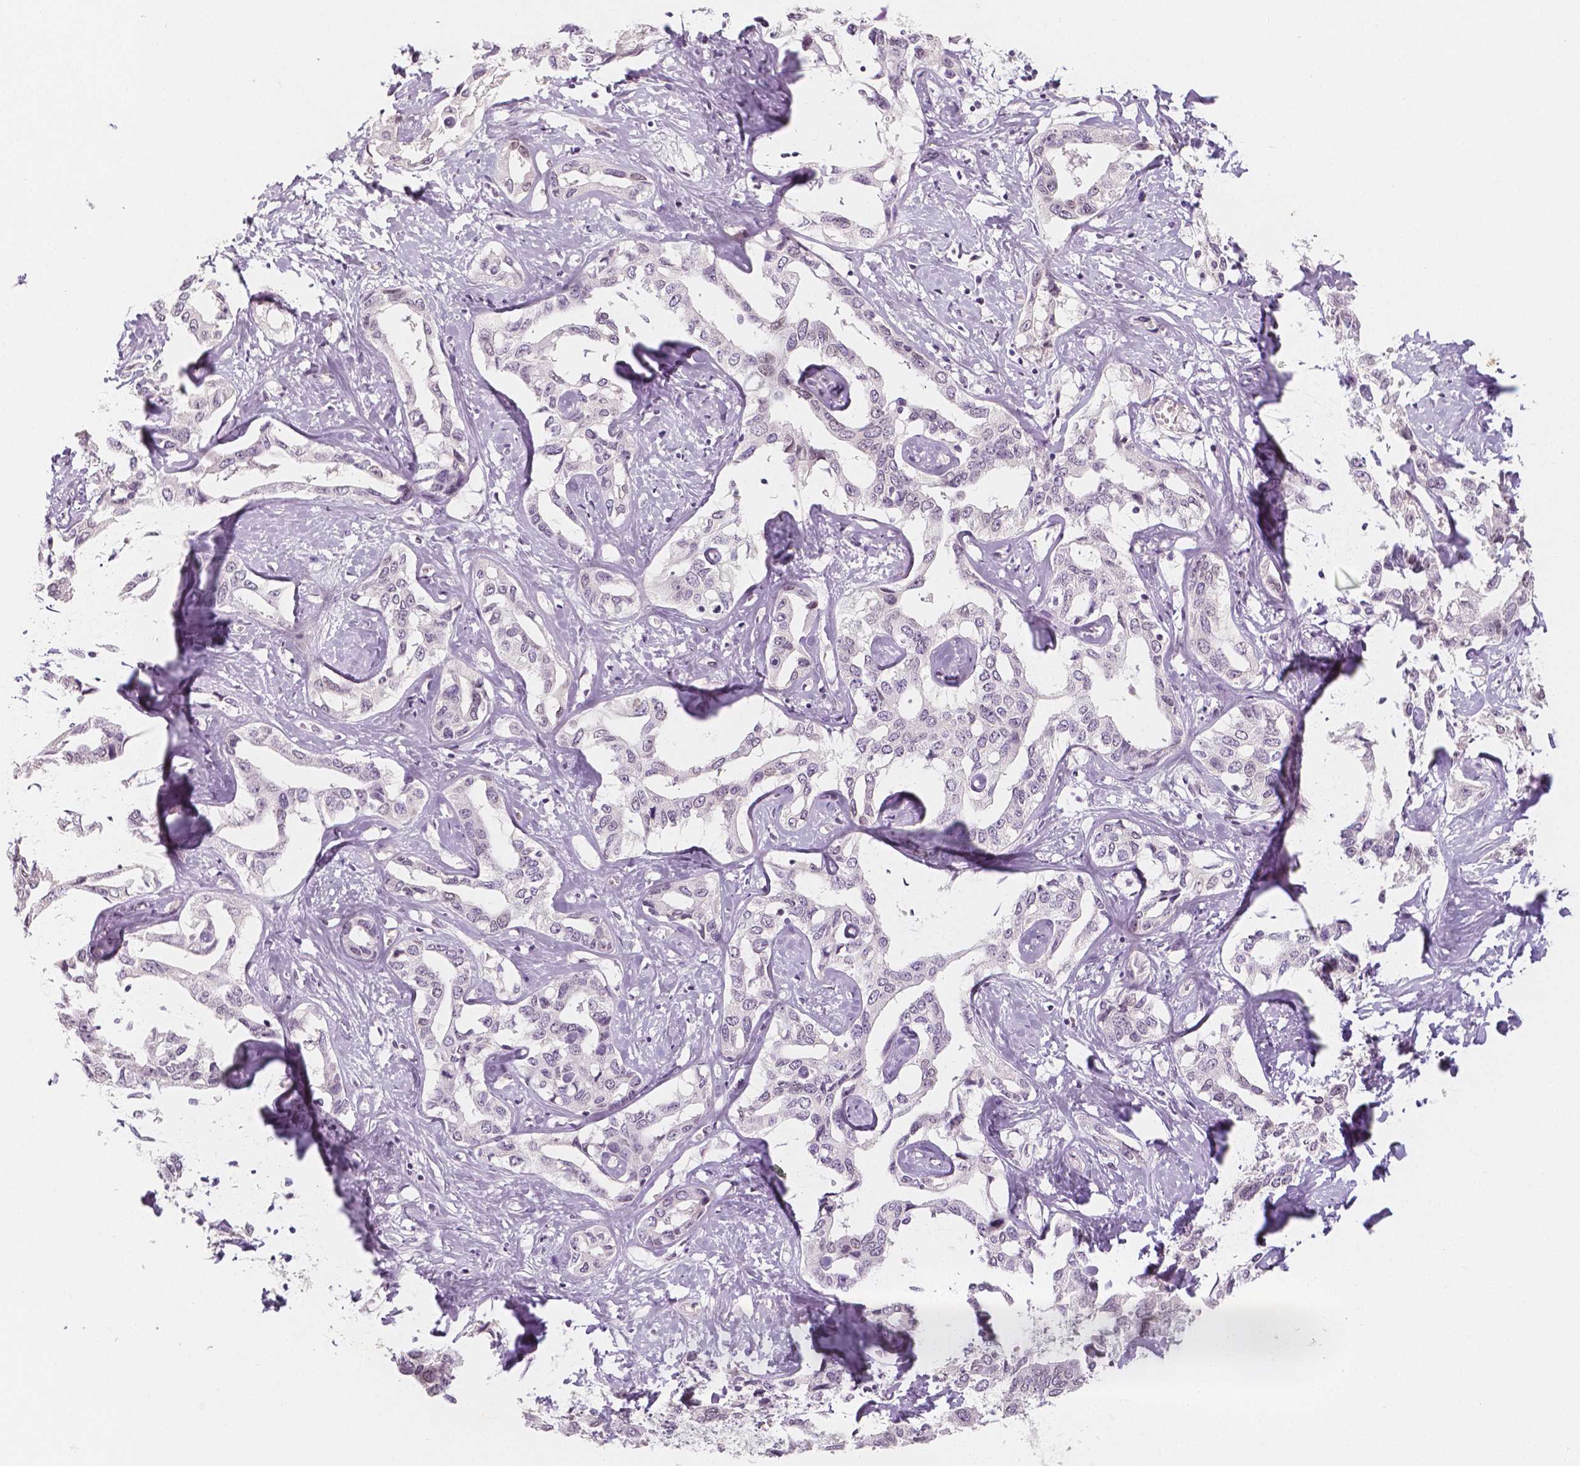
{"staining": {"intensity": "negative", "quantity": "none", "location": "none"}, "tissue": "liver cancer", "cell_type": "Tumor cells", "image_type": "cancer", "snomed": [{"axis": "morphology", "description": "Cholangiocarcinoma"}, {"axis": "topography", "description": "Liver"}], "caption": "Immunohistochemistry of liver cancer (cholangiocarcinoma) reveals no expression in tumor cells.", "gene": "KDM5B", "patient": {"sex": "male", "age": 59}}